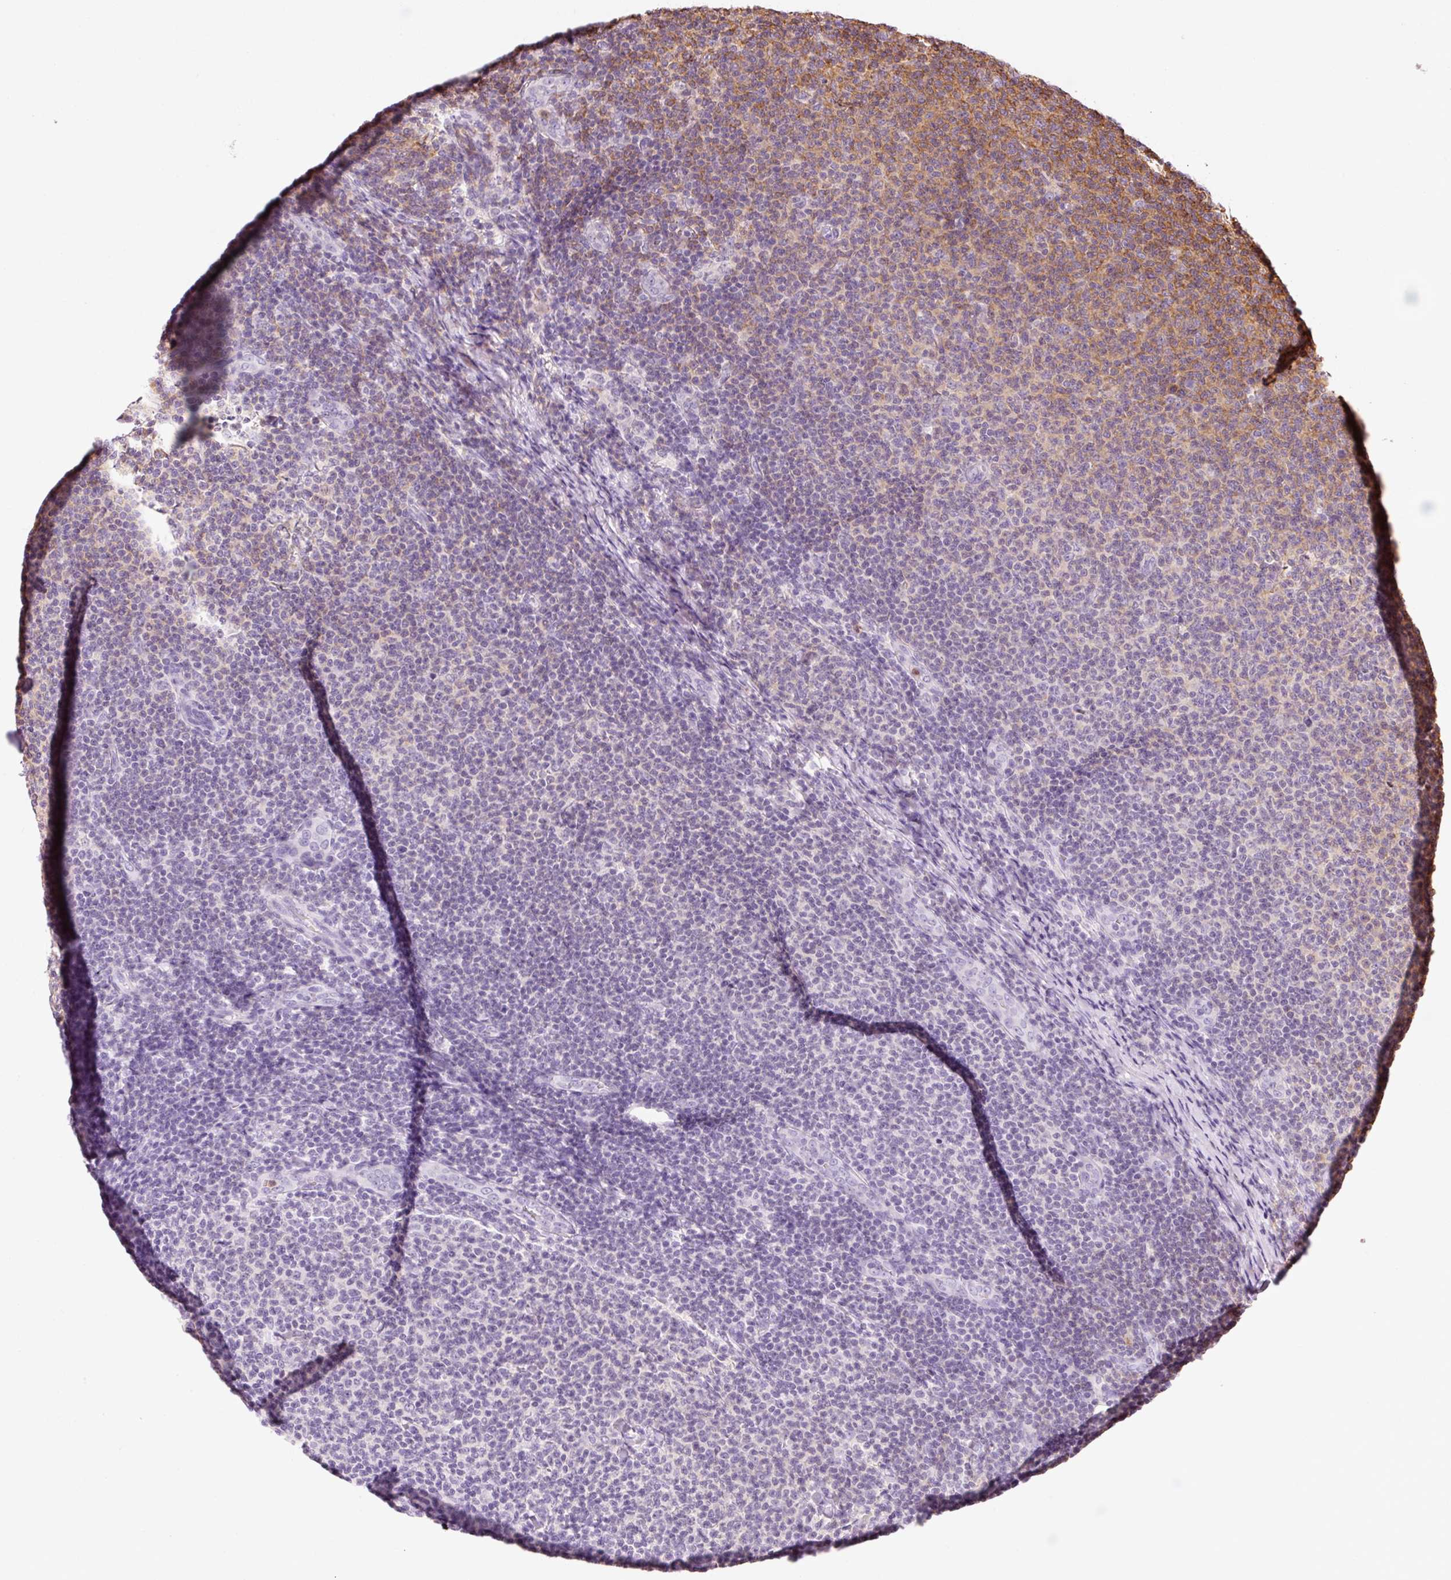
{"staining": {"intensity": "moderate", "quantity": "<25%", "location": "cytoplasmic/membranous"}, "tissue": "lymphoma", "cell_type": "Tumor cells", "image_type": "cancer", "snomed": [{"axis": "morphology", "description": "Malignant lymphoma, non-Hodgkin's type, Low grade"}, {"axis": "topography", "description": "Lymph node"}], "caption": "High-magnification brightfield microscopy of low-grade malignant lymphoma, non-Hodgkin's type stained with DAB (3,3'-diaminobenzidine) (brown) and counterstained with hematoxylin (blue). tumor cells exhibit moderate cytoplasmic/membranous staining is appreciated in about<25% of cells. Nuclei are stained in blue.", "gene": "OR8K1", "patient": {"sex": "male", "age": 66}}